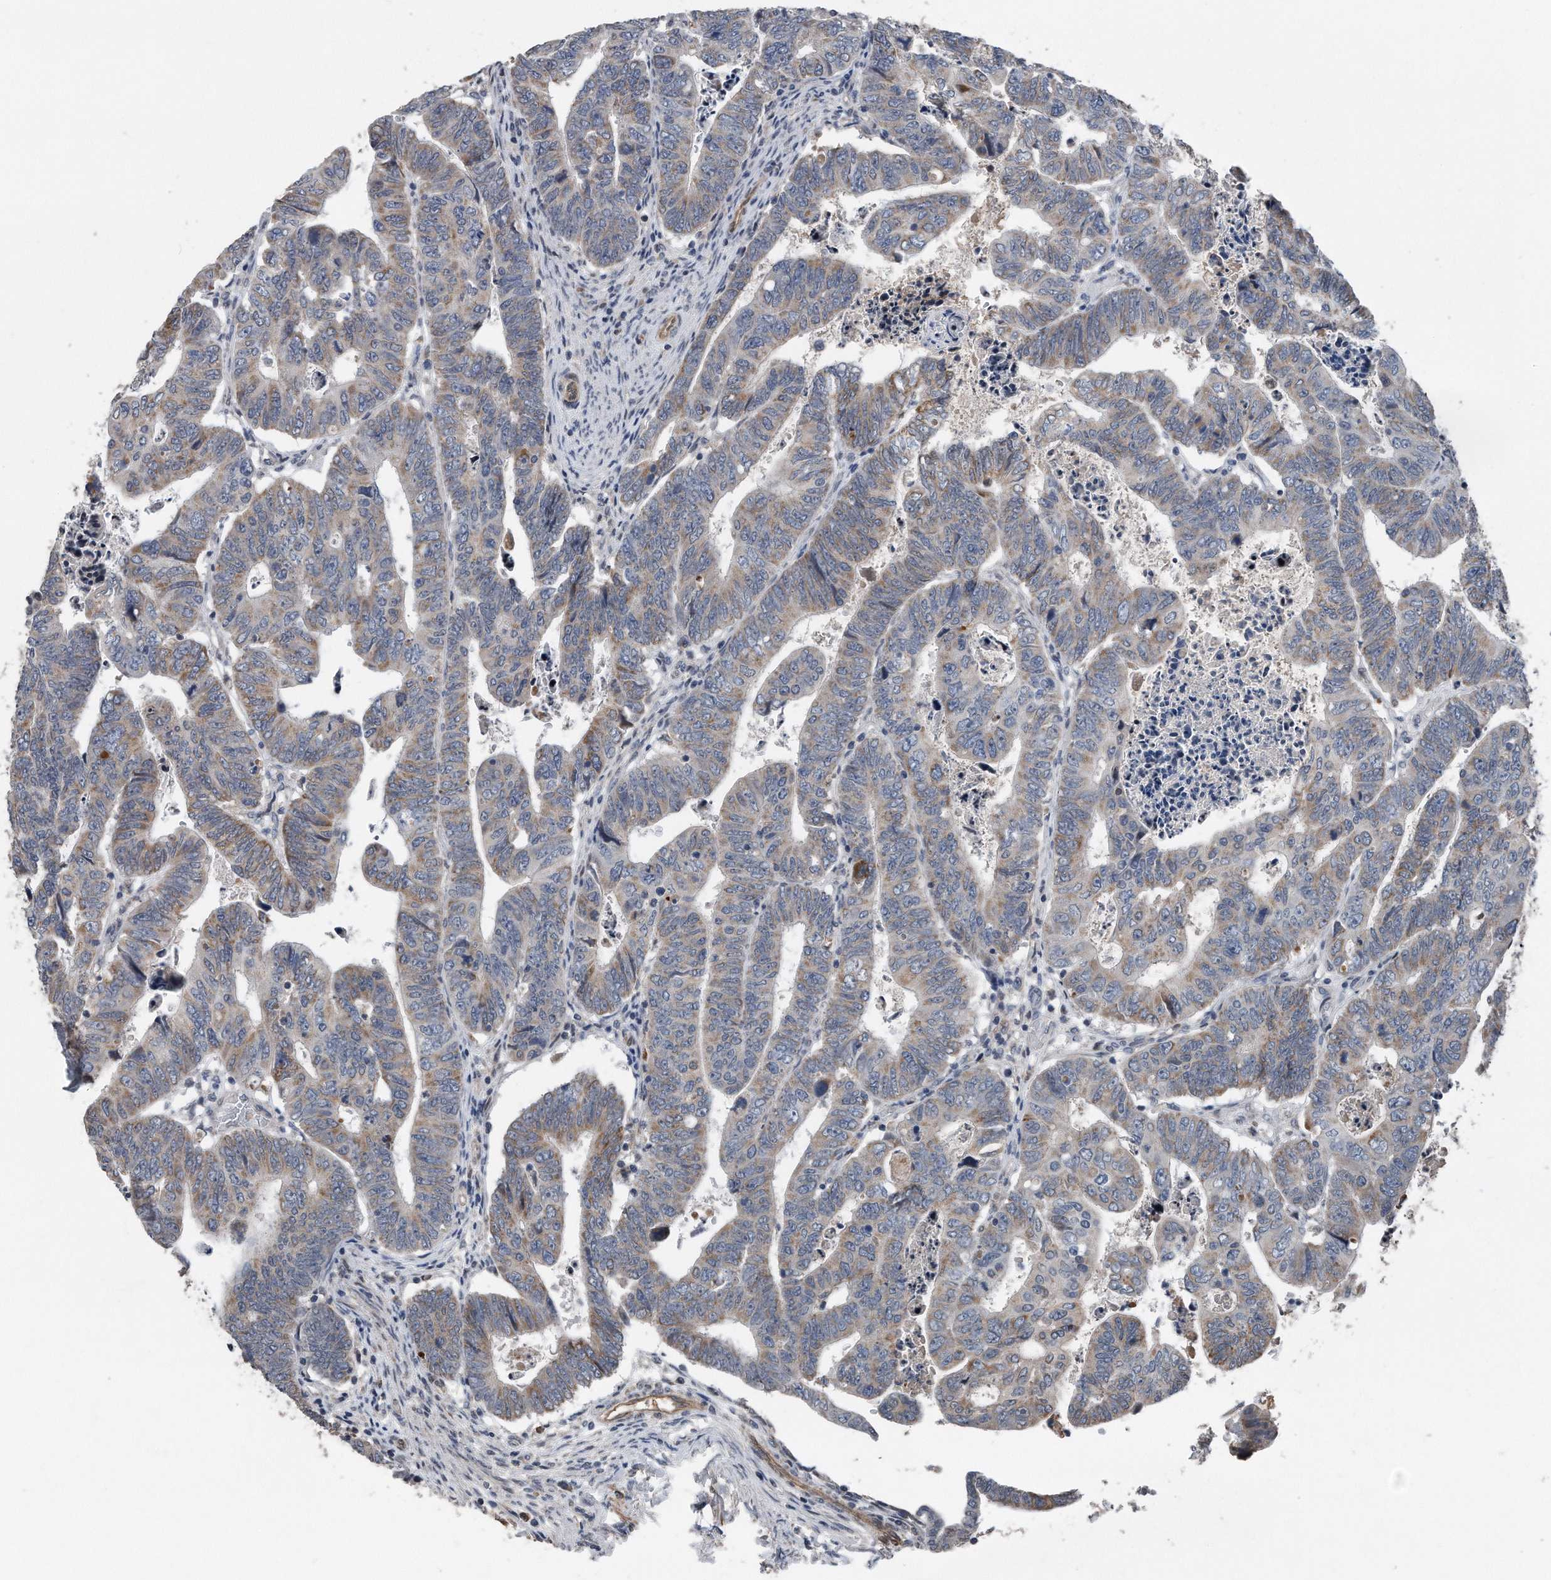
{"staining": {"intensity": "weak", "quantity": "25%-75%", "location": "cytoplasmic/membranous"}, "tissue": "colorectal cancer", "cell_type": "Tumor cells", "image_type": "cancer", "snomed": [{"axis": "morphology", "description": "Normal tissue, NOS"}, {"axis": "morphology", "description": "Adenocarcinoma, NOS"}, {"axis": "topography", "description": "Rectum"}], "caption": "Immunohistochemistry of colorectal cancer (adenocarcinoma) exhibits low levels of weak cytoplasmic/membranous expression in approximately 25%-75% of tumor cells.", "gene": "DST", "patient": {"sex": "female", "age": 65}}